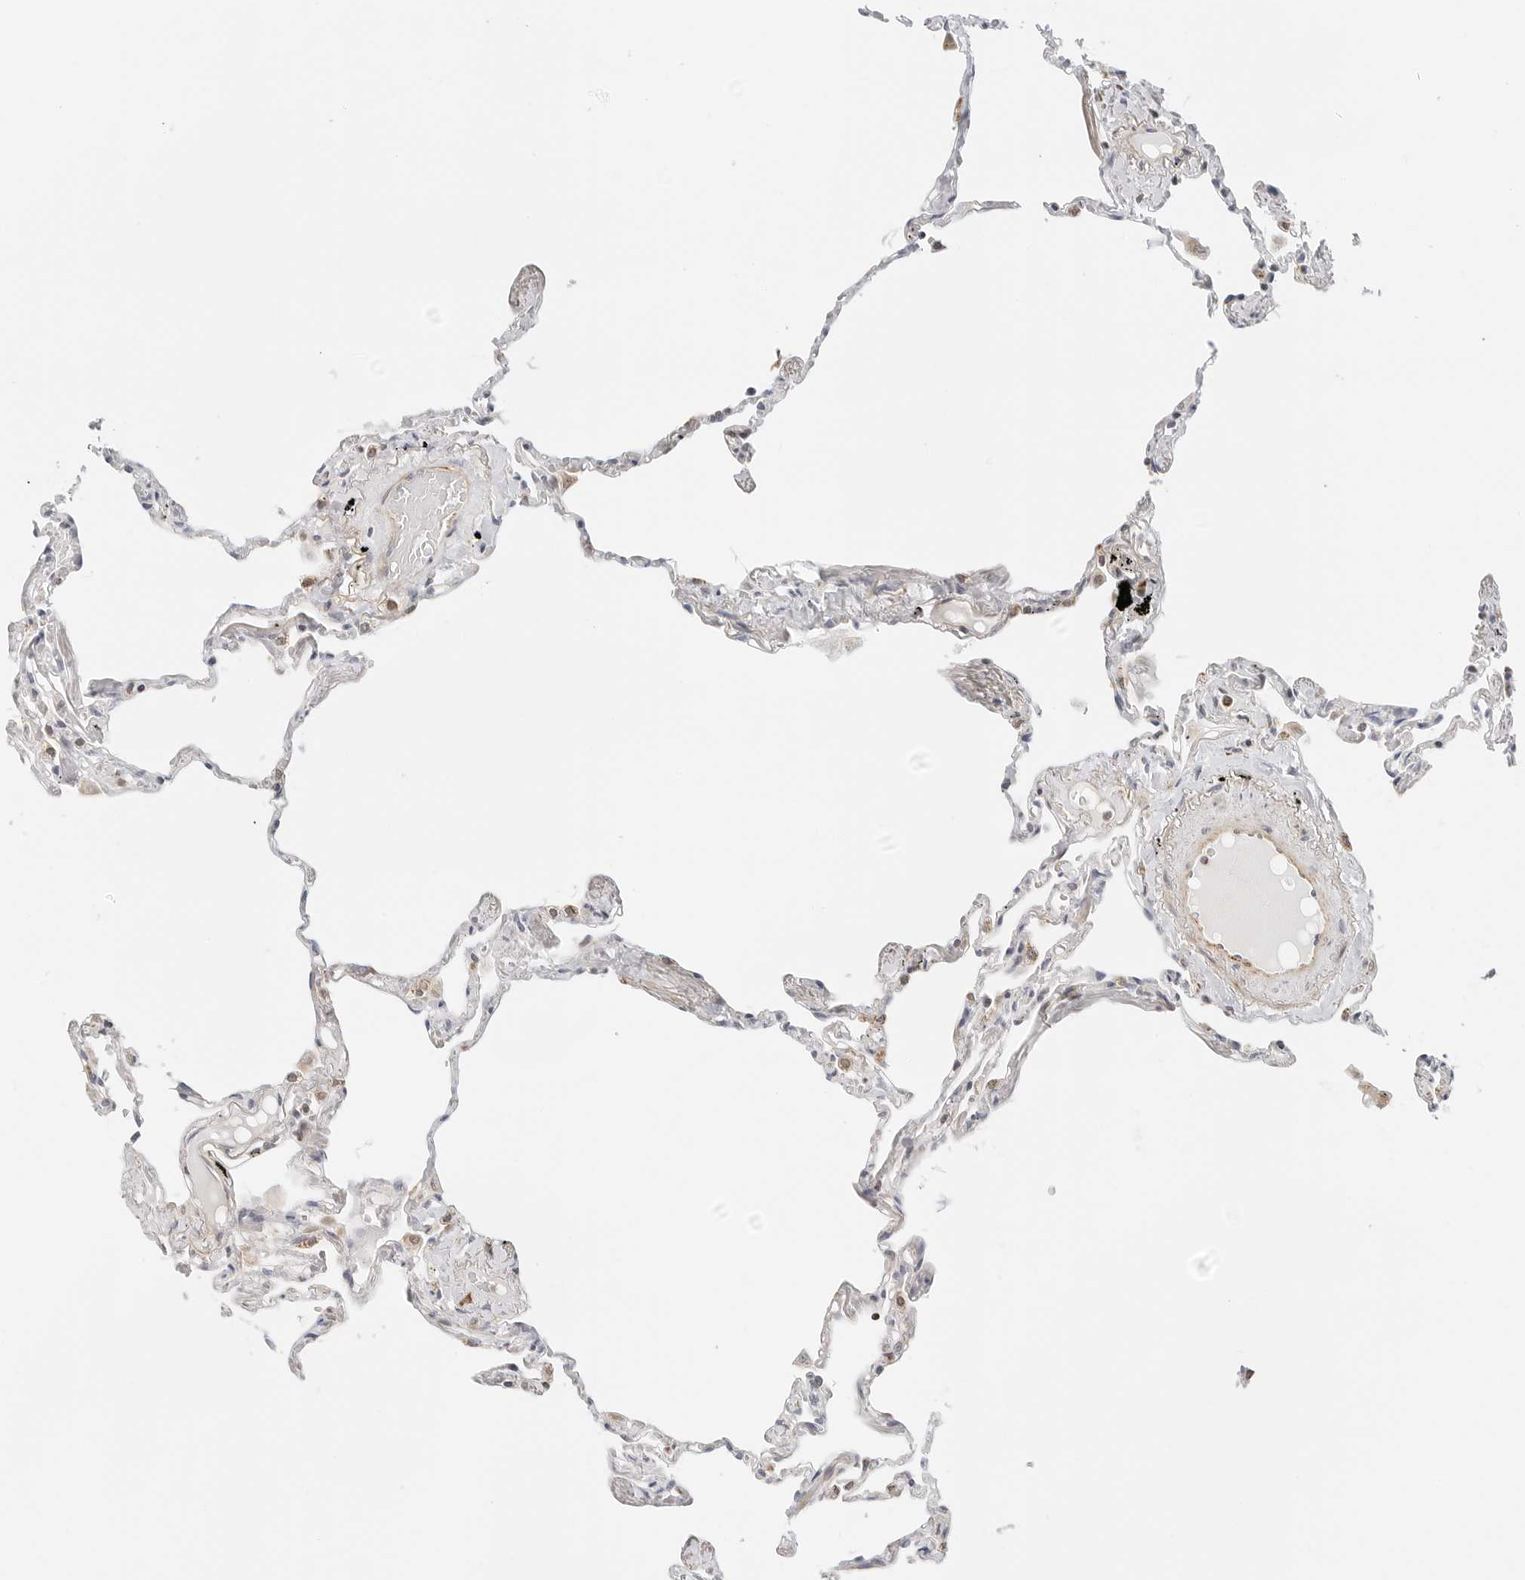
{"staining": {"intensity": "moderate", "quantity": "<25%", "location": "cytoplasmic/membranous"}, "tissue": "lung", "cell_type": "Alveolar cells", "image_type": "normal", "snomed": [{"axis": "morphology", "description": "Normal tissue, NOS"}, {"axis": "topography", "description": "Lung"}], "caption": "The histopathology image exhibits staining of unremarkable lung, revealing moderate cytoplasmic/membranous protein staining (brown color) within alveolar cells. The staining is performed using DAB brown chromogen to label protein expression. The nuclei are counter-stained blue using hematoxylin.", "gene": "GORAB", "patient": {"sex": "female", "age": 67}}